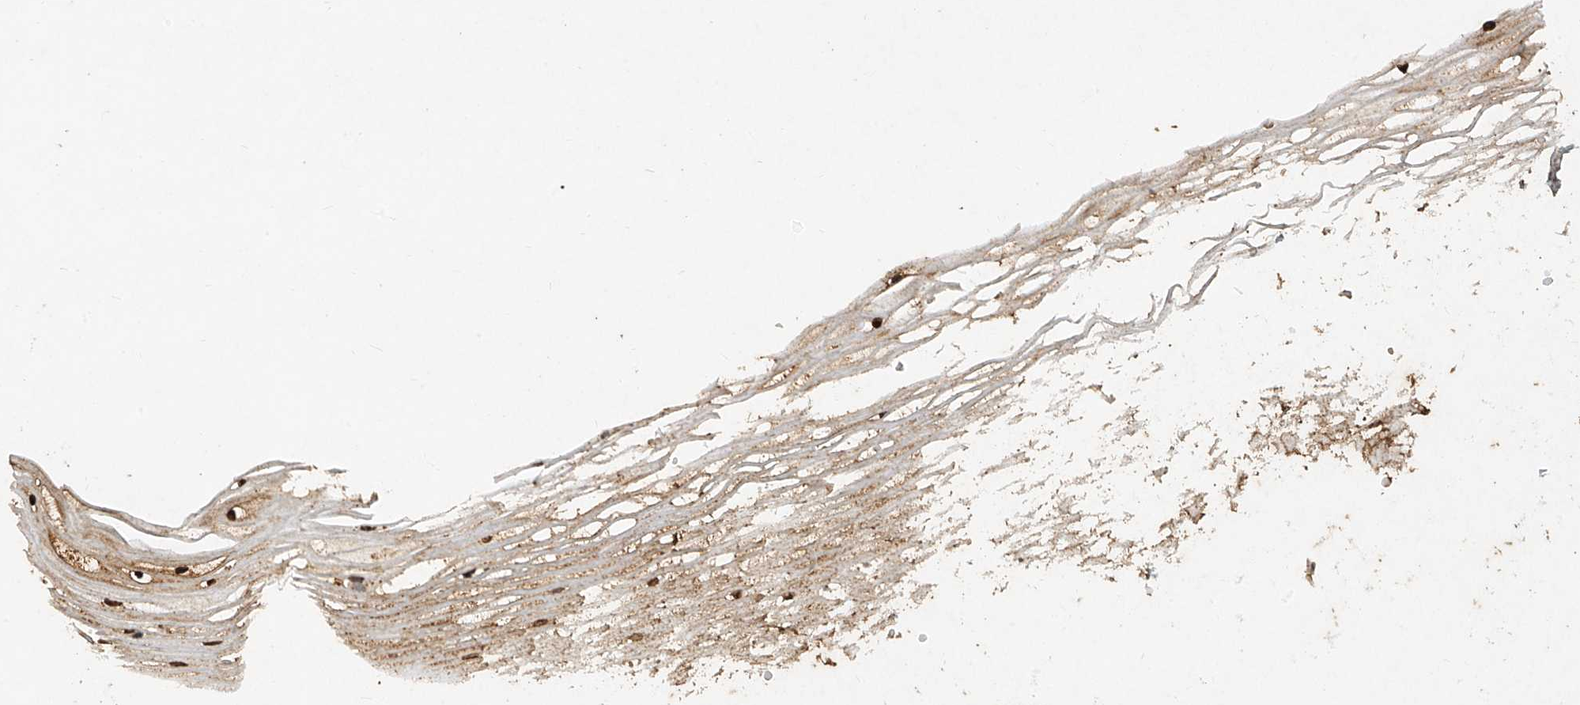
{"staining": {"intensity": "moderate", "quantity": "25%-75%", "location": "nuclear"}, "tissue": "vagina", "cell_type": "Squamous epithelial cells", "image_type": "normal", "snomed": [{"axis": "morphology", "description": "Normal tissue, NOS"}, {"axis": "topography", "description": "Vagina"}, {"axis": "topography", "description": "Cervix"}], "caption": "Moderate nuclear protein positivity is present in about 25%-75% of squamous epithelial cells in vagina. Immunohistochemistry stains the protein in brown and the nuclei are stained blue.", "gene": "ATRIP", "patient": {"sex": "female", "age": 40}}